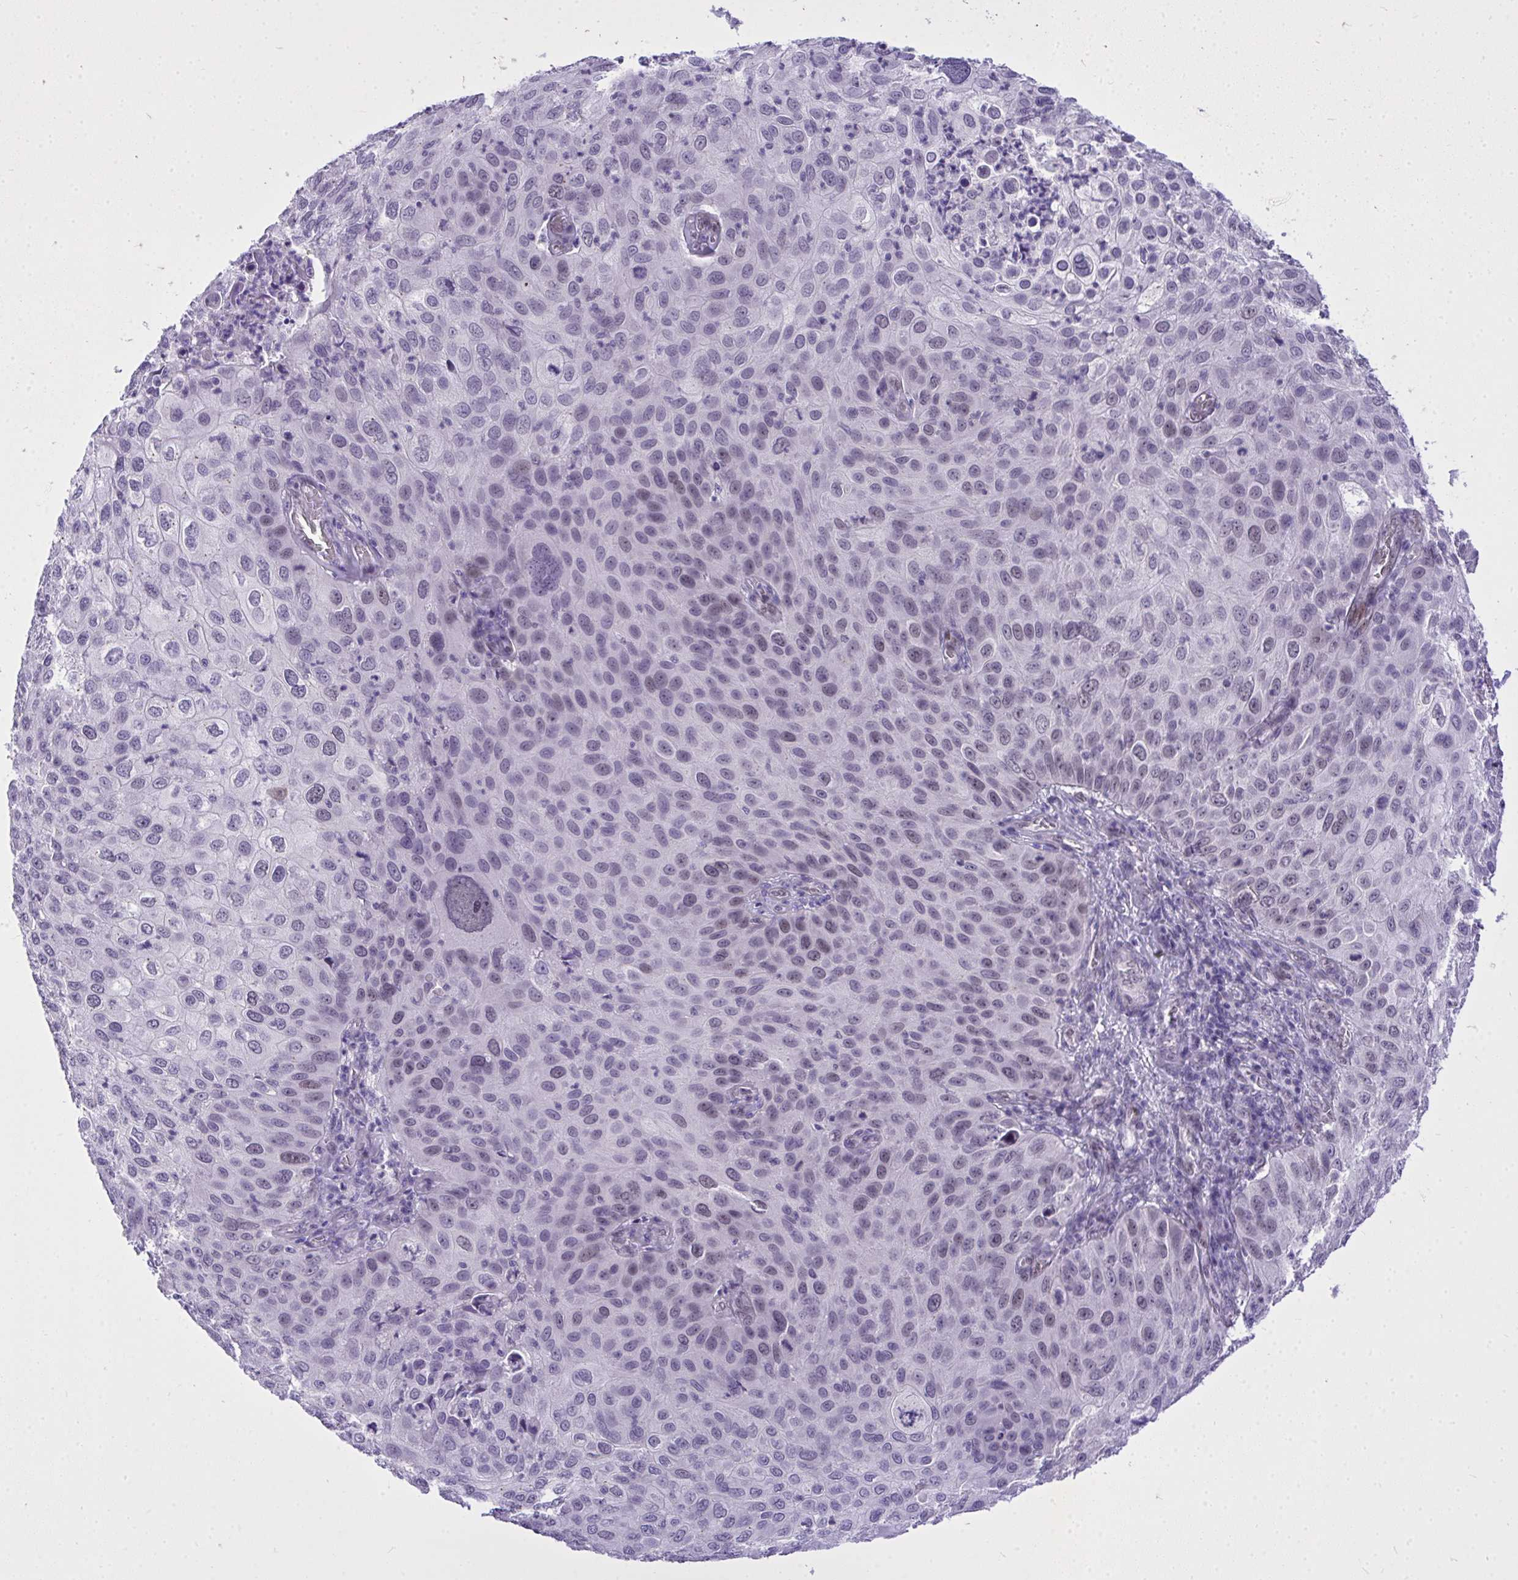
{"staining": {"intensity": "negative", "quantity": "none", "location": "none"}, "tissue": "skin cancer", "cell_type": "Tumor cells", "image_type": "cancer", "snomed": [{"axis": "morphology", "description": "Squamous cell carcinoma, NOS"}, {"axis": "topography", "description": "Skin"}], "caption": "Immunohistochemistry image of human skin cancer stained for a protein (brown), which exhibits no staining in tumor cells.", "gene": "TEAD4", "patient": {"sex": "male", "age": 87}}